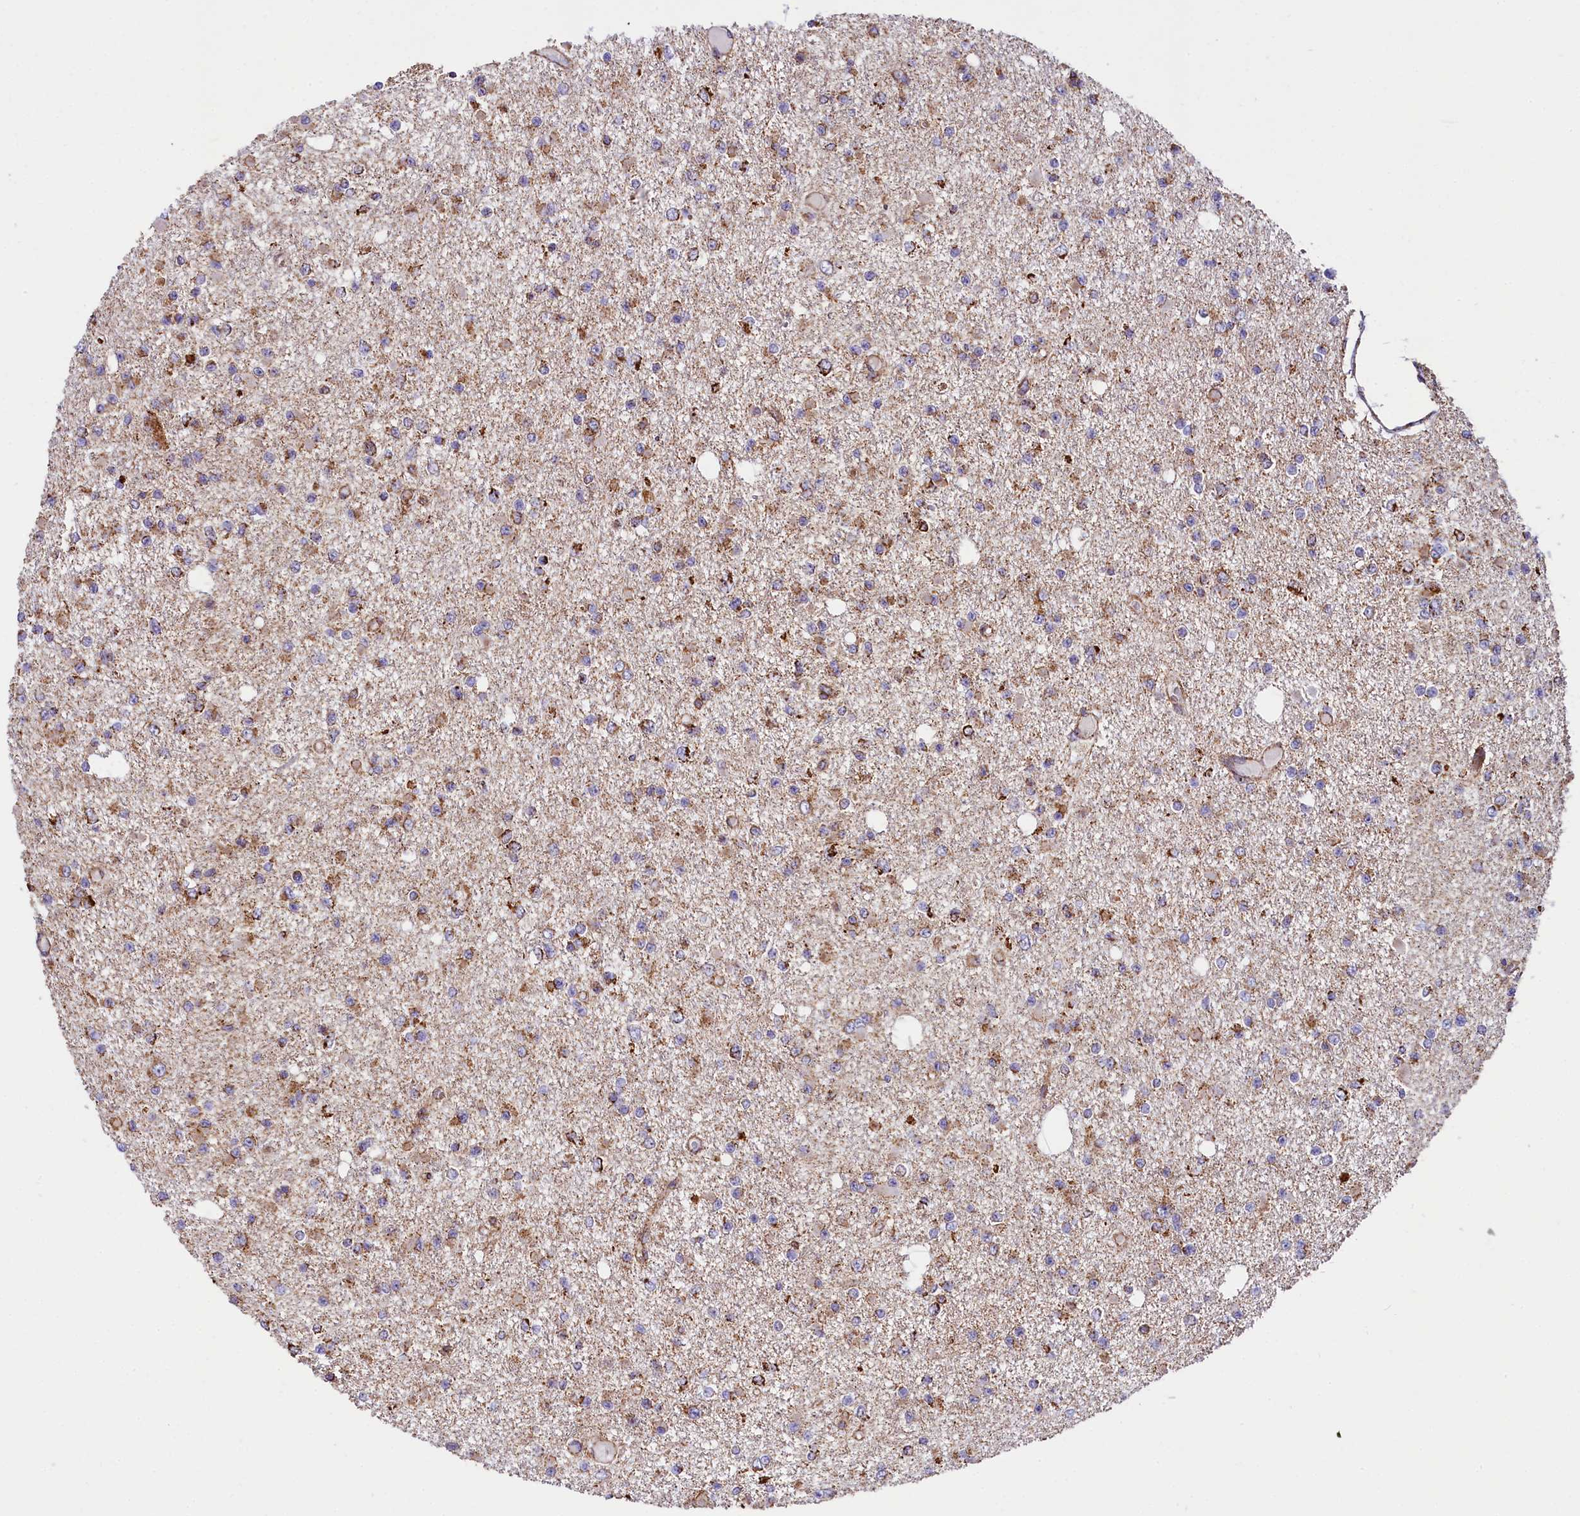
{"staining": {"intensity": "moderate", "quantity": "25%-75%", "location": "cytoplasmic/membranous"}, "tissue": "glioma", "cell_type": "Tumor cells", "image_type": "cancer", "snomed": [{"axis": "morphology", "description": "Glioma, malignant, Low grade"}, {"axis": "topography", "description": "Brain"}], "caption": "Glioma stained with immunohistochemistry (IHC) reveals moderate cytoplasmic/membranous staining in about 25%-75% of tumor cells.", "gene": "NDUFA8", "patient": {"sex": "female", "age": 22}}